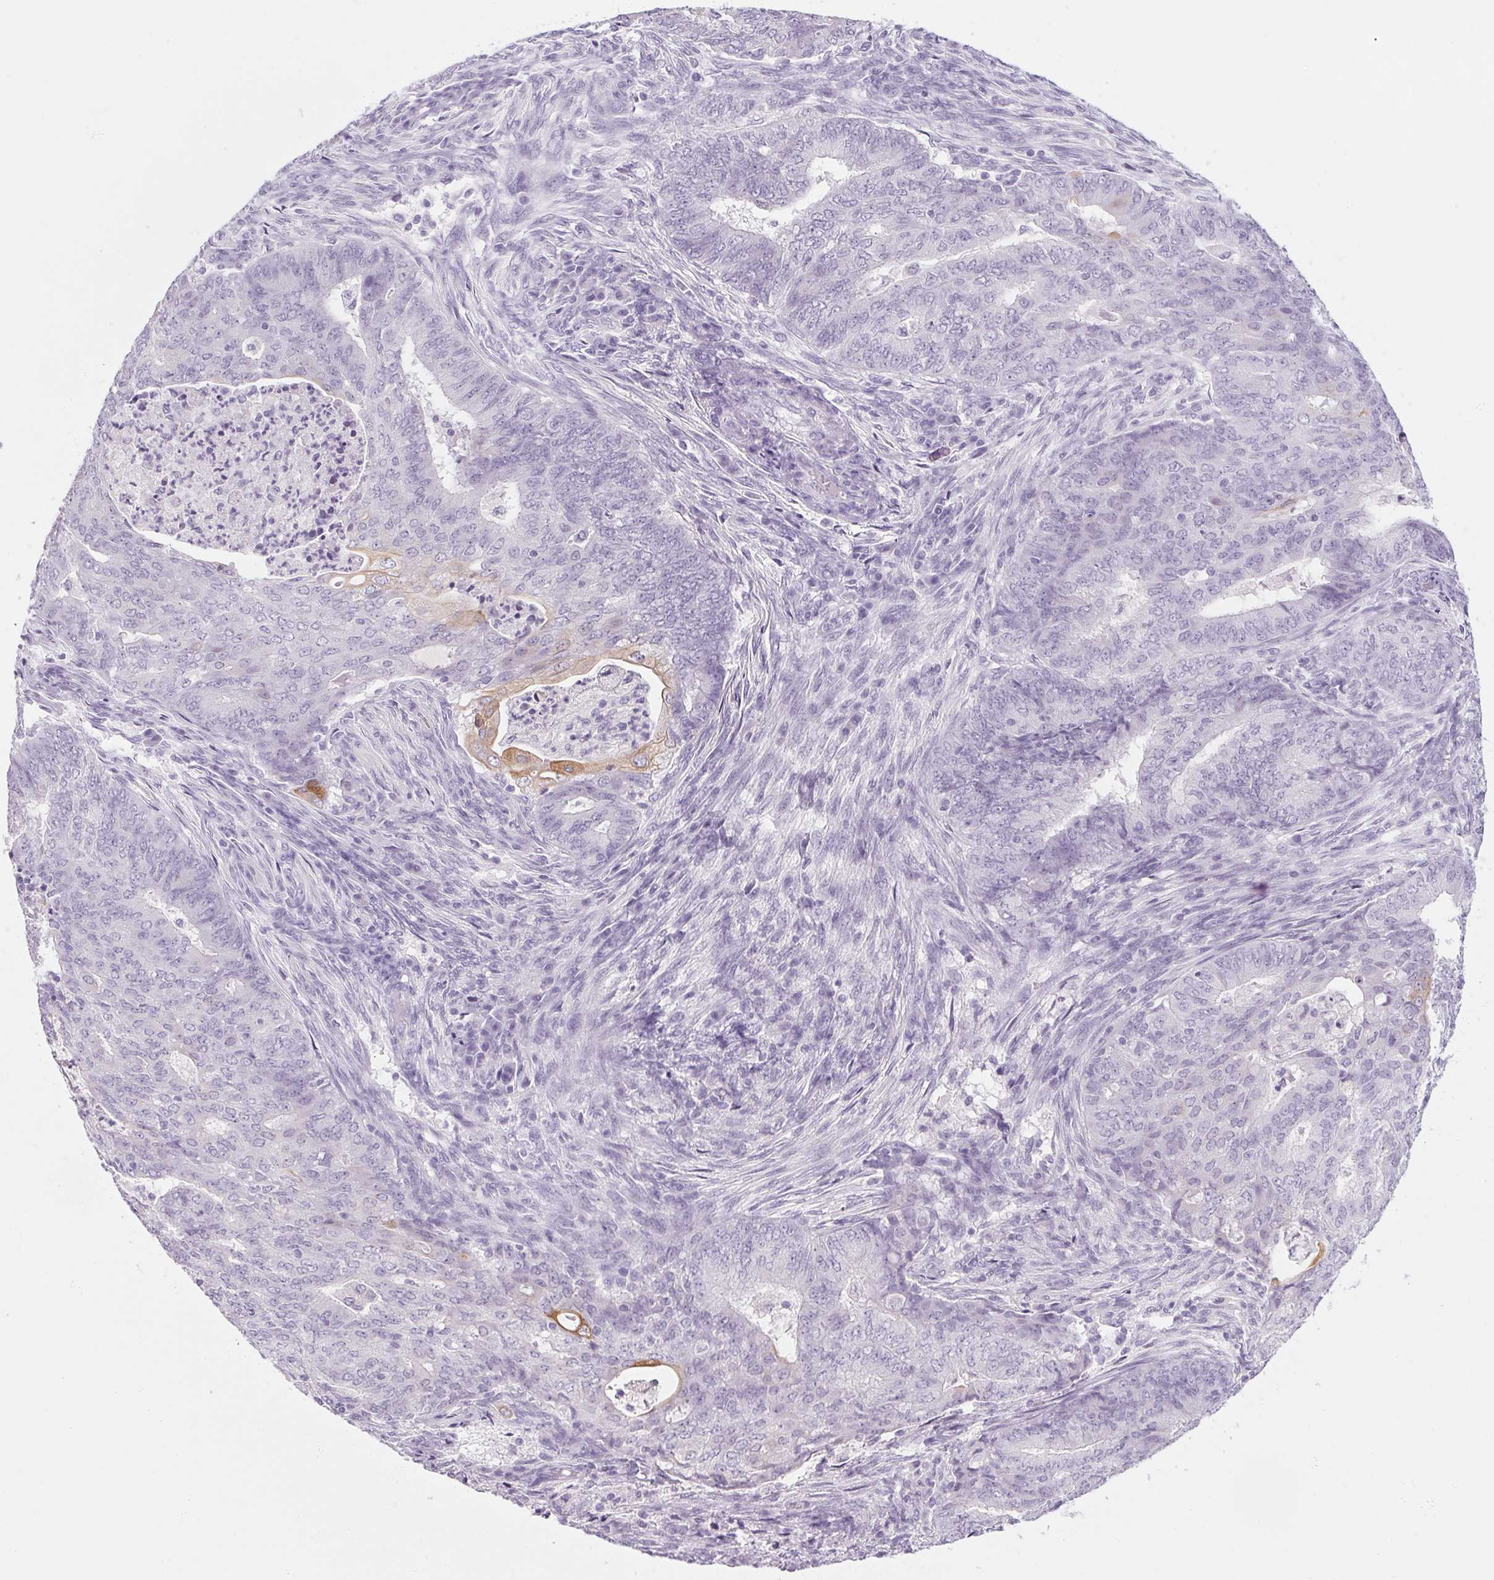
{"staining": {"intensity": "weak", "quantity": "<25%", "location": "cytoplasmic/membranous"}, "tissue": "endometrial cancer", "cell_type": "Tumor cells", "image_type": "cancer", "snomed": [{"axis": "morphology", "description": "Adenocarcinoma, NOS"}, {"axis": "topography", "description": "Endometrium"}], "caption": "IHC histopathology image of neoplastic tissue: endometrial cancer stained with DAB exhibits no significant protein expression in tumor cells.", "gene": "RPTN", "patient": {"sex": "female", "age": 62}}